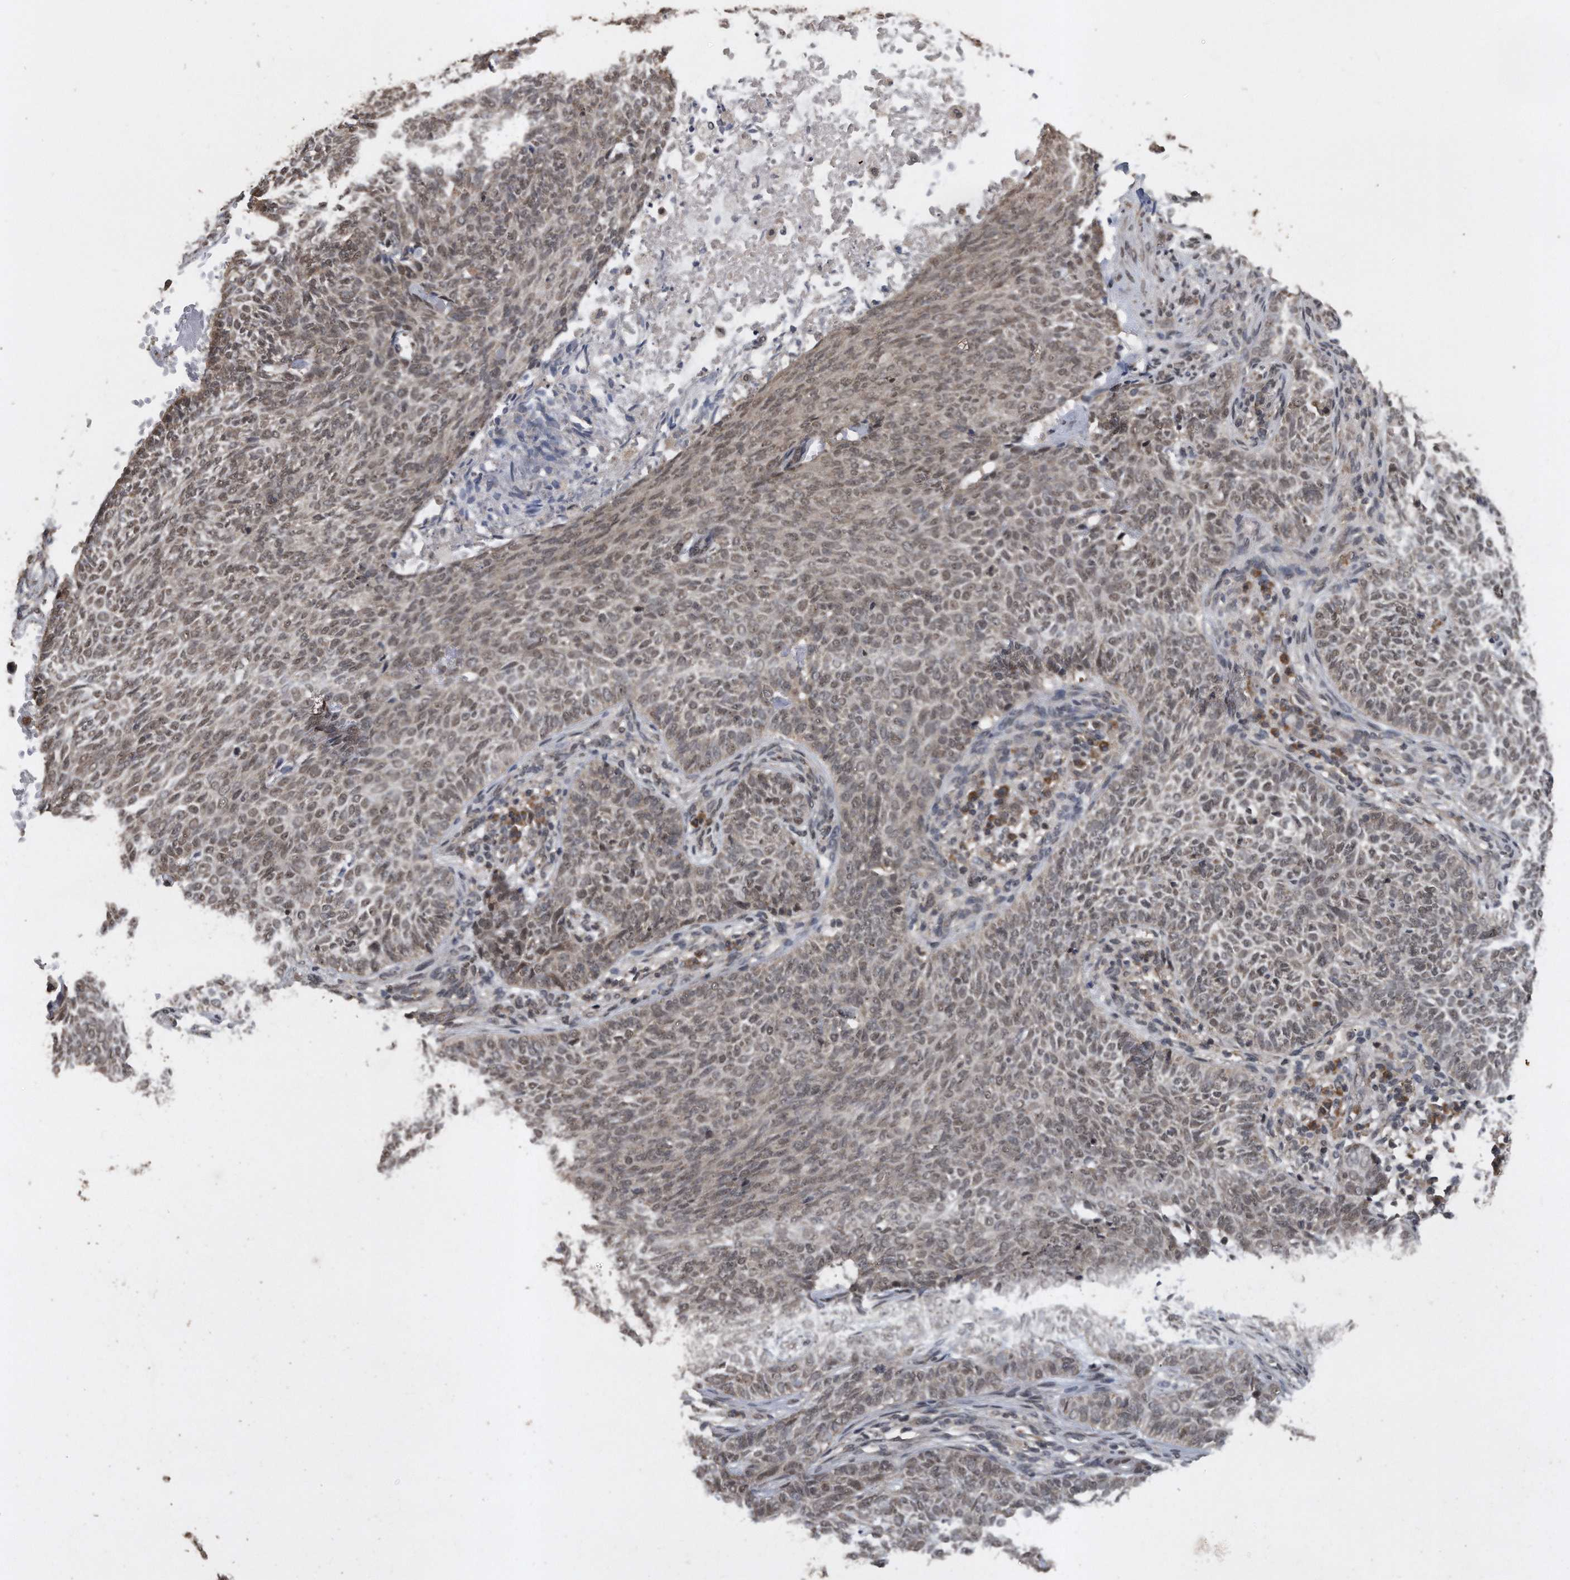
{"staining": {"intensity": "weak", "quantity": ">75%", "location": "nuclear"}, "tissue": "skin cancer", "cell_type": "Tumor cells", "image_type": "cancer", "snomed": [{"axis": "morphology", "description": "Basal cell carcinoma"}, {"axis": "topography", "description": "Skin"}], "caption": "Immunohistochemistry (IHC) of skin cancer exhibits low levels of weak nuclear positivity in approximately >75% of tumor cells.", "gene": "CRYZL1", "patient": {"sex": "male", "age": 87}}